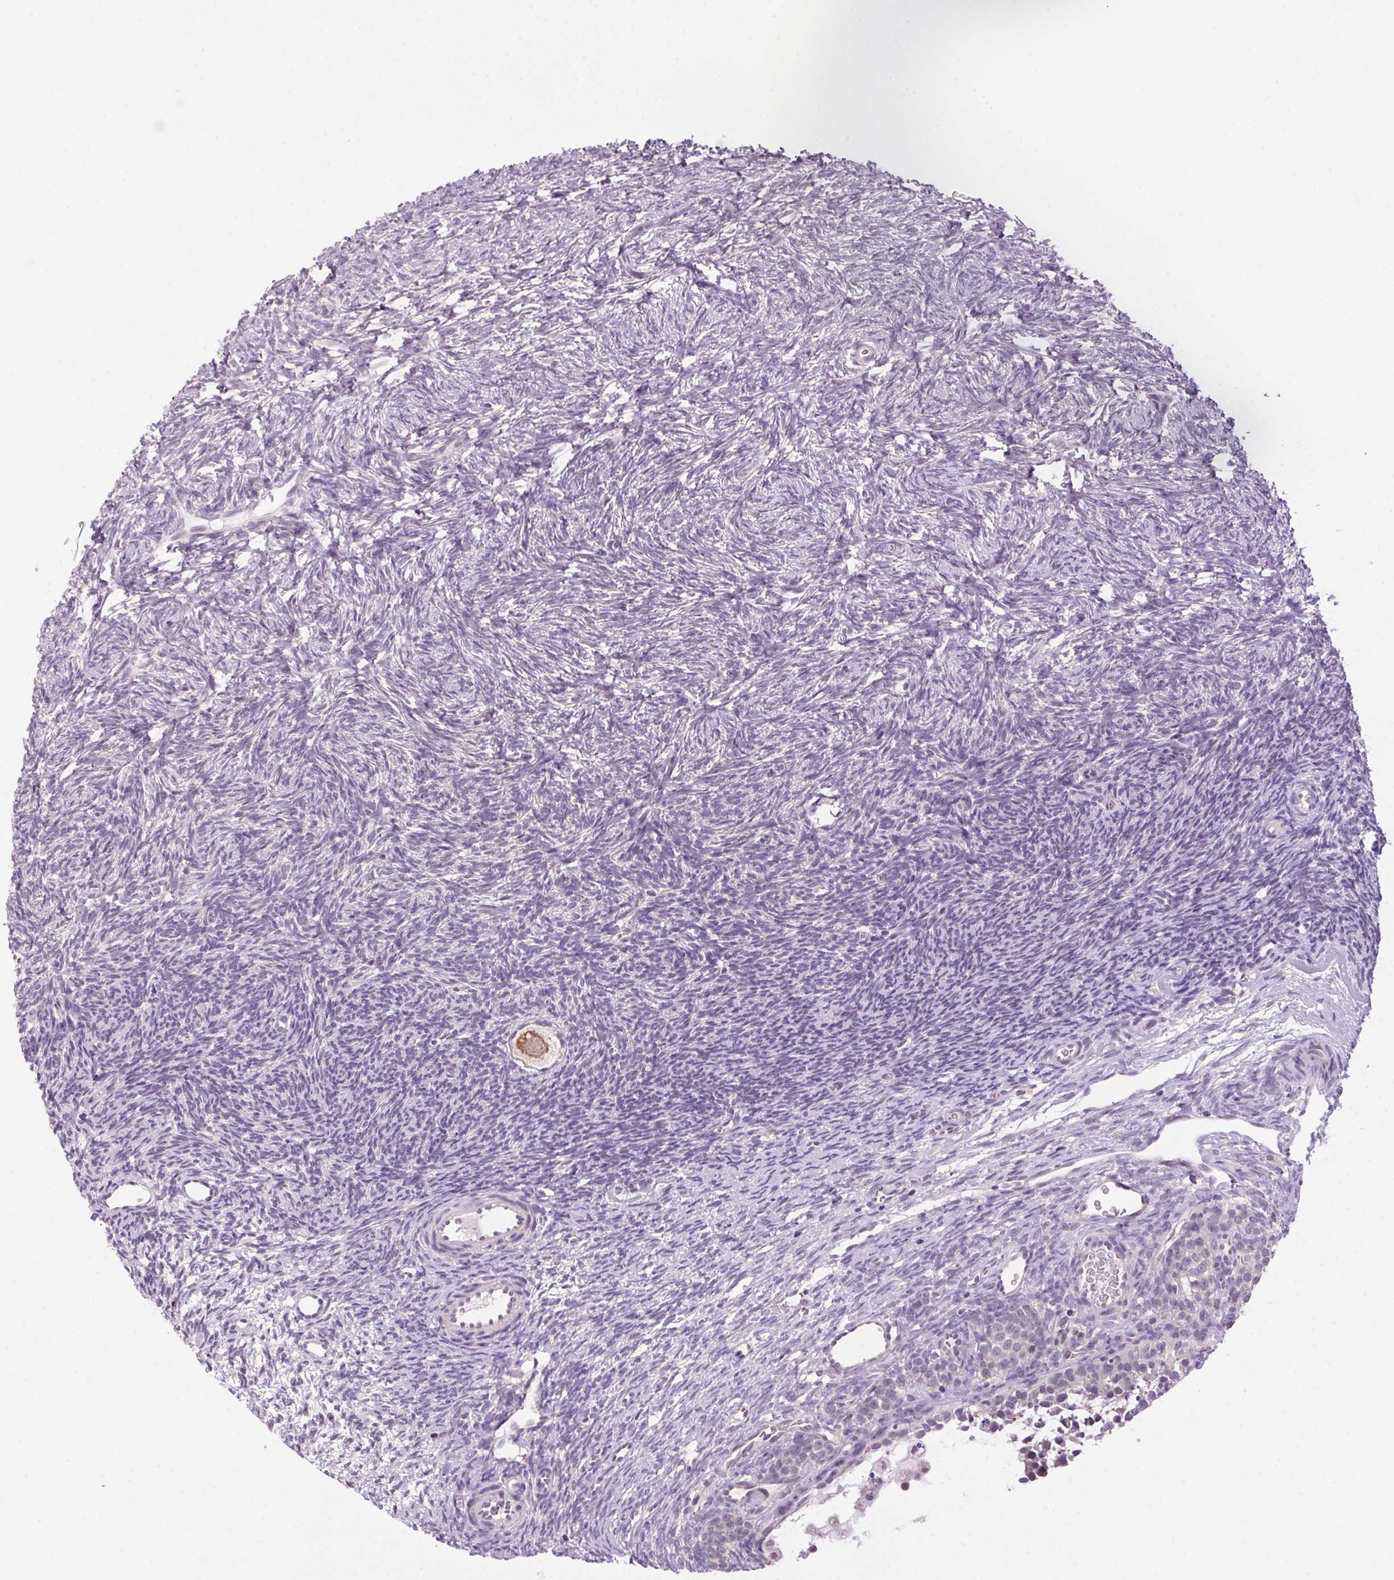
{"staining": {"intensity": "weak", "quantity": ">75%", "location": "cytoplasmic/membranous"}, "tissue": "ovary", "cell_type": "Follicle cells", "image_type": "normal", "snomed": [{"axis": "morphology", "description": "Normal tissue, NOS"}, {"axis": "topography", "description": "Ovary"}], "caption": "DAB (3,3'-diaminobenzidine) immunohistochemical staining of normal human ovary reveals weak cytoplasmic/membranous protein positivity in about >75% of follicle cells.", "gene": "AKR1E2", "patient": {"sex": "female", "age": 34}}